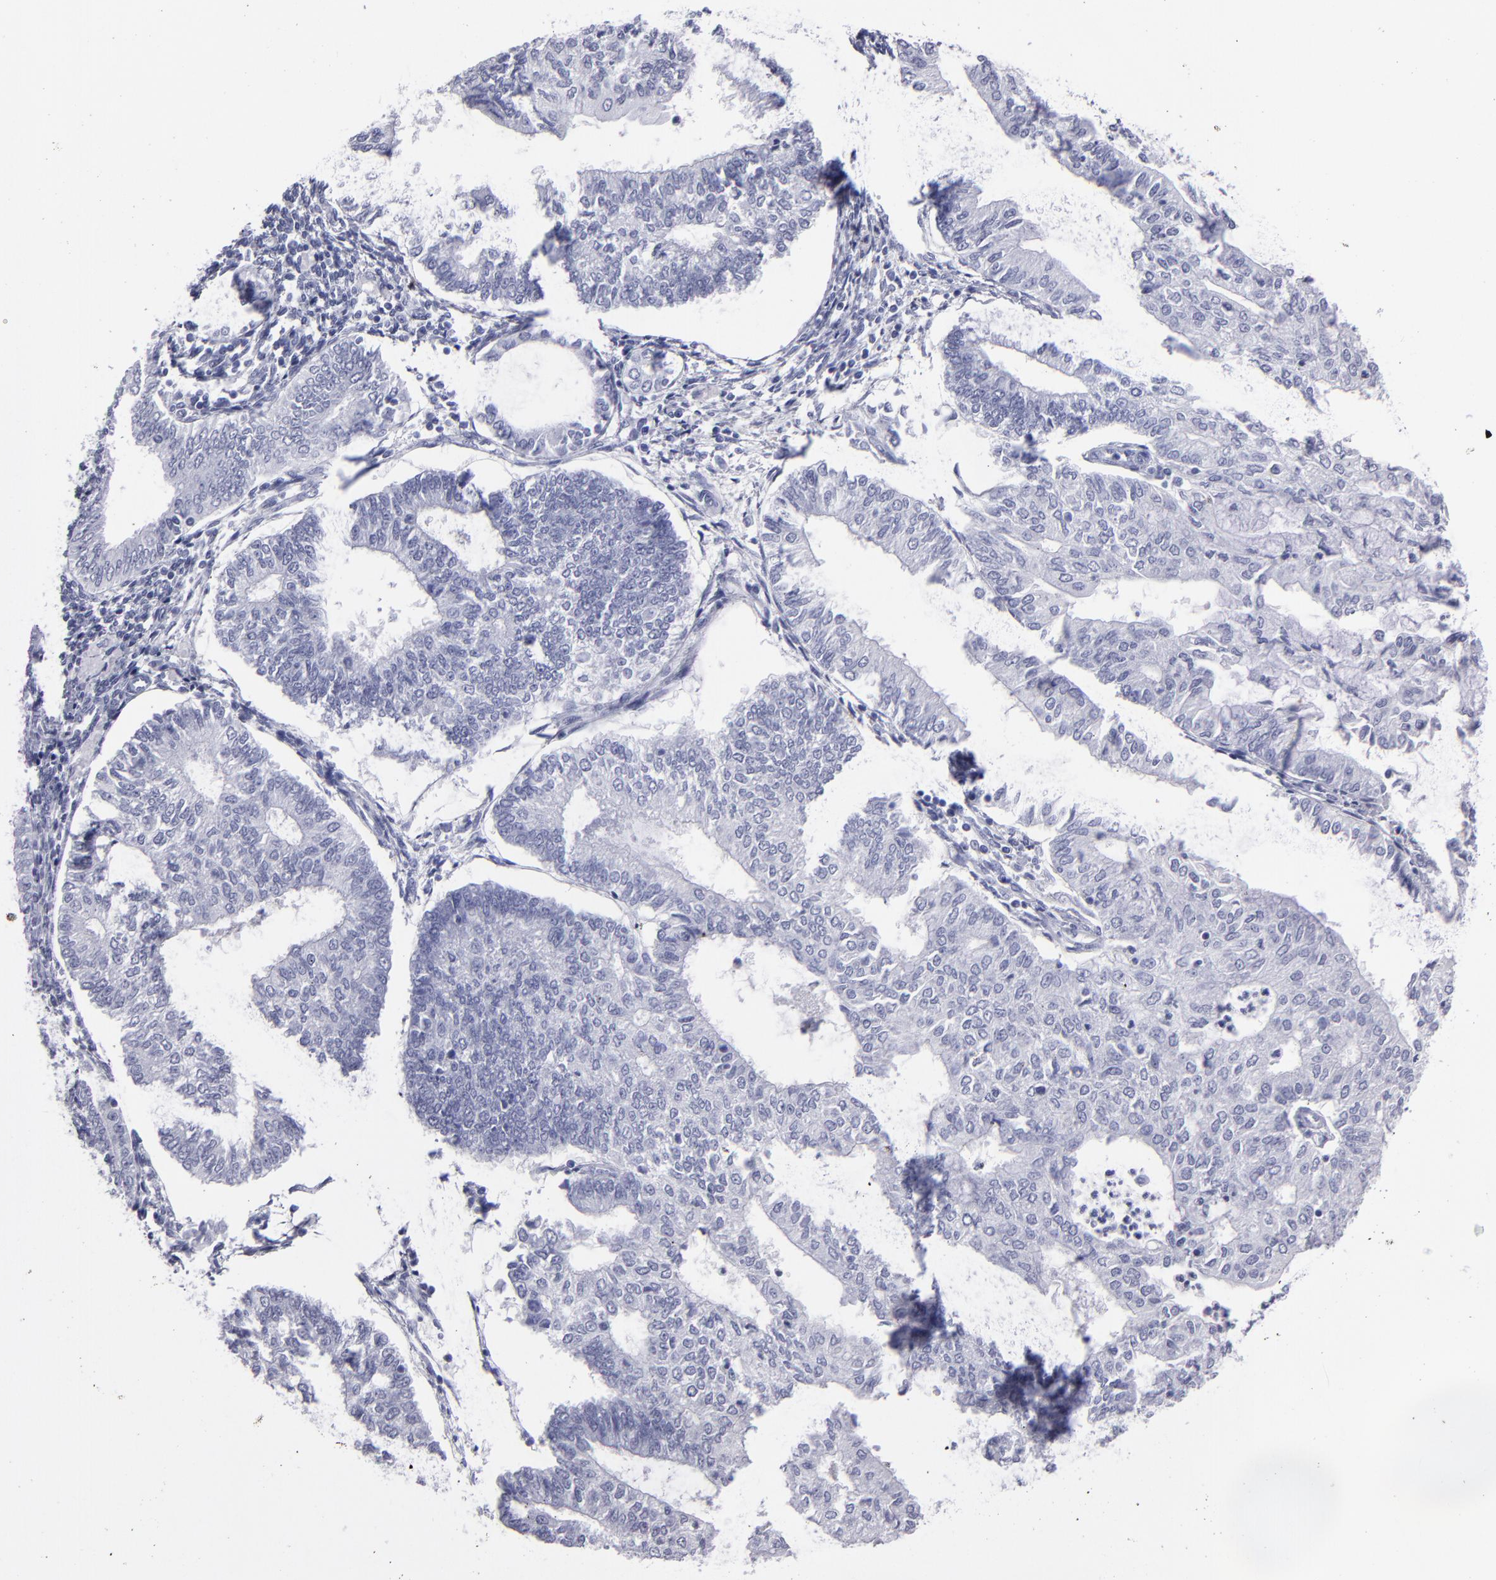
{"staining": {"intensity": "negative", "quantity": "none", "location": "none"}, "tissue": "endometrial cancer", "cell_type": "Tumor cells", "image_type": "cancer", "snomed": [{"axis": "morphology", "description": "Adenocarcinoma, NOS"}, {"axis": "topography", "description": "Endometrium"}], "caption": "Endometrial adenocarcinoma was stained to show a protein in brown. There is no significant staining in tumor cells.", "gene": "ALDOB", "patient": {"sex": "female", "age": 59}}